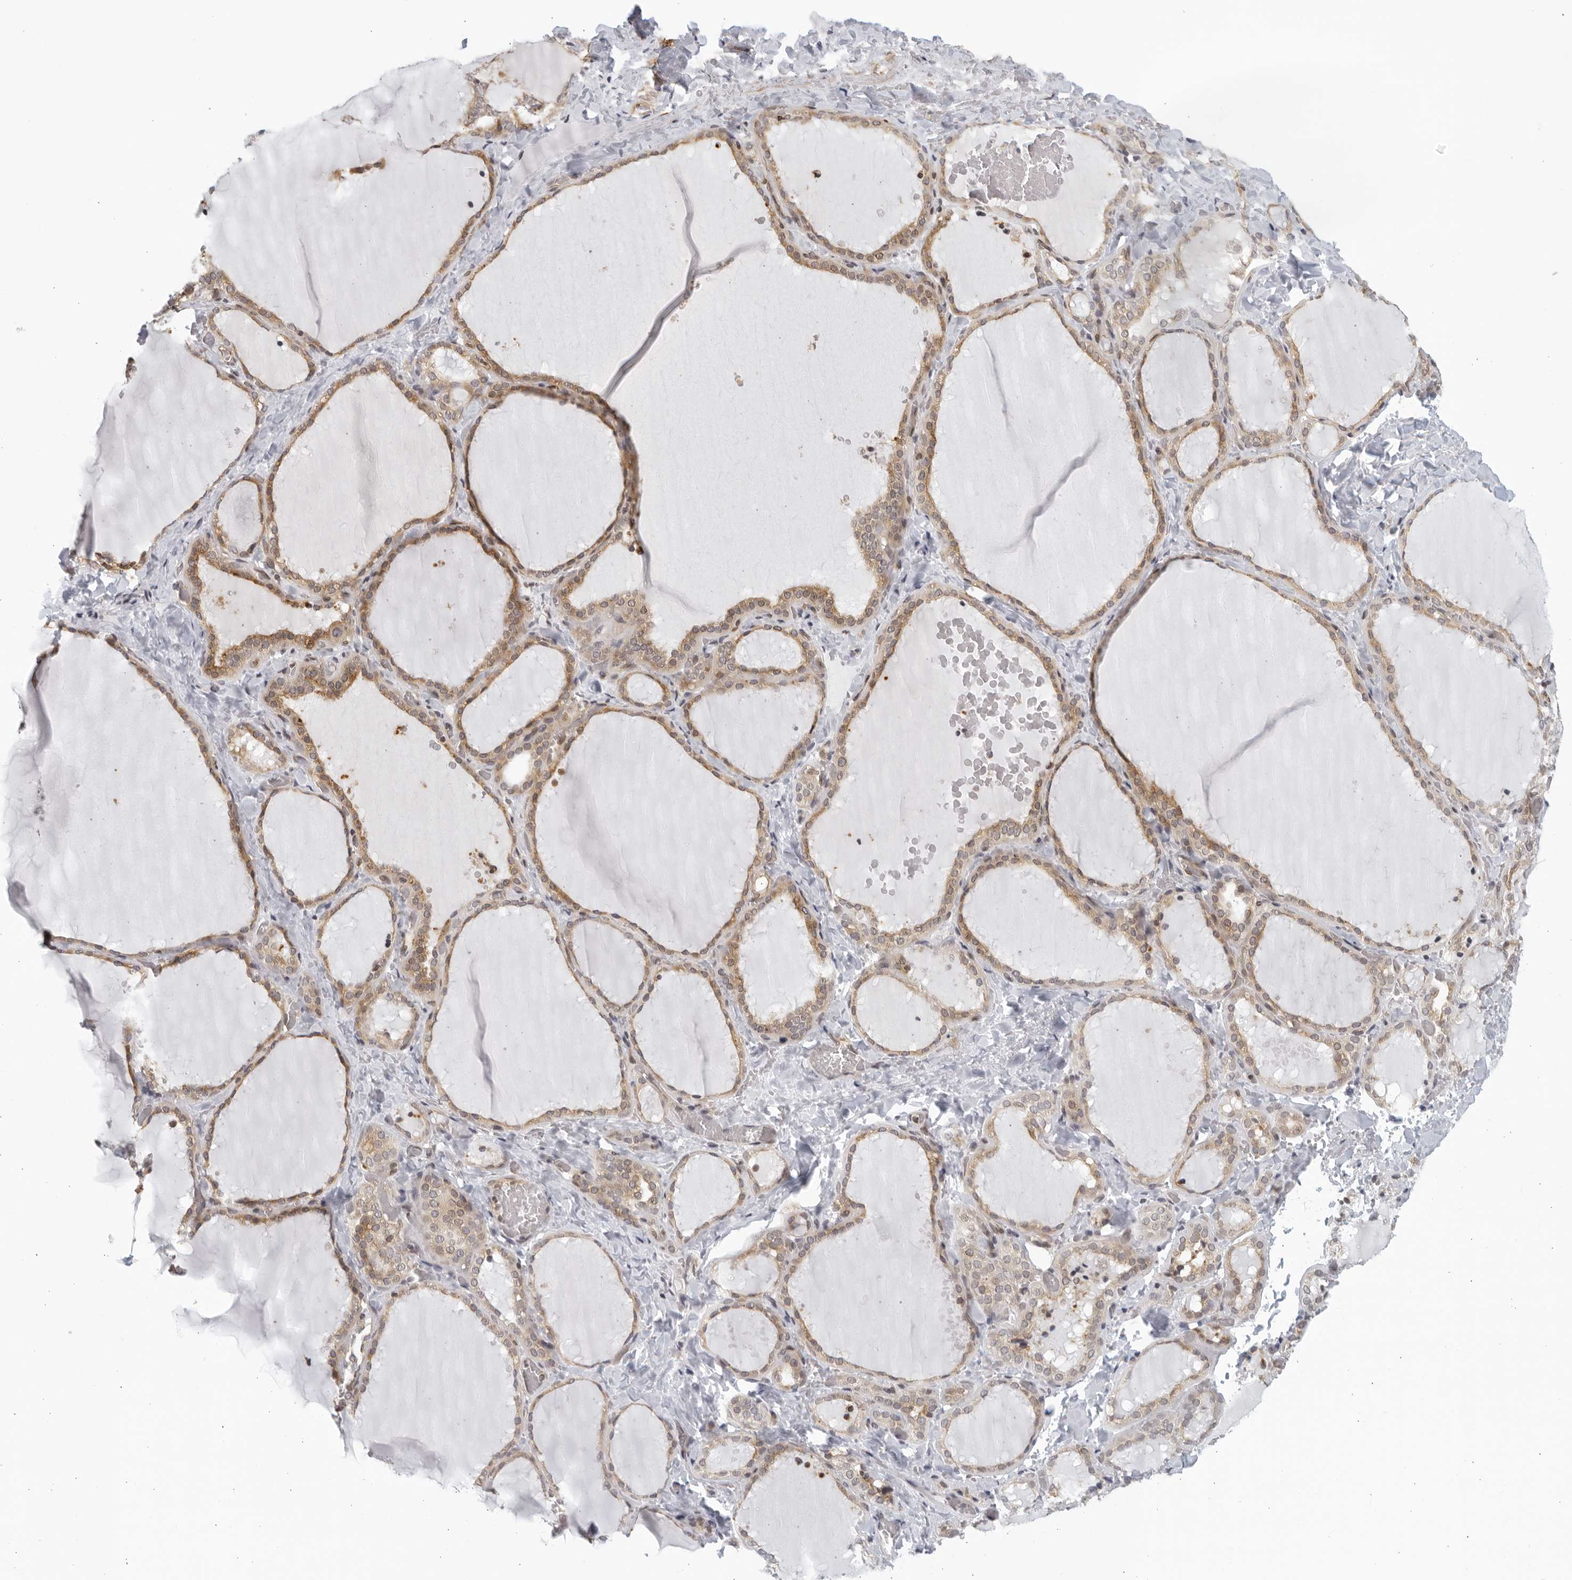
{"staining": {"intensity": "moderate", "quantity": ">75%", "location": "cytoplasmic/membranous"}, "tissue": "thyroid gland", "cell_type": "Glandular cells", "image_type": "normal", "snomed": [{"axis": "morphology", "description": "Normal tissue, NOS"}, {"axis": "topography", "description": "Thyroid gland"}], "caption": "Thyroid gland was stained to show a protein in brown. There is medium levels of moderate cytoplasmic/membranous positivity in about >75% of glandular cells.", "gene": "SERTAD4", "patient": {"sex": "female", "age": 22}}